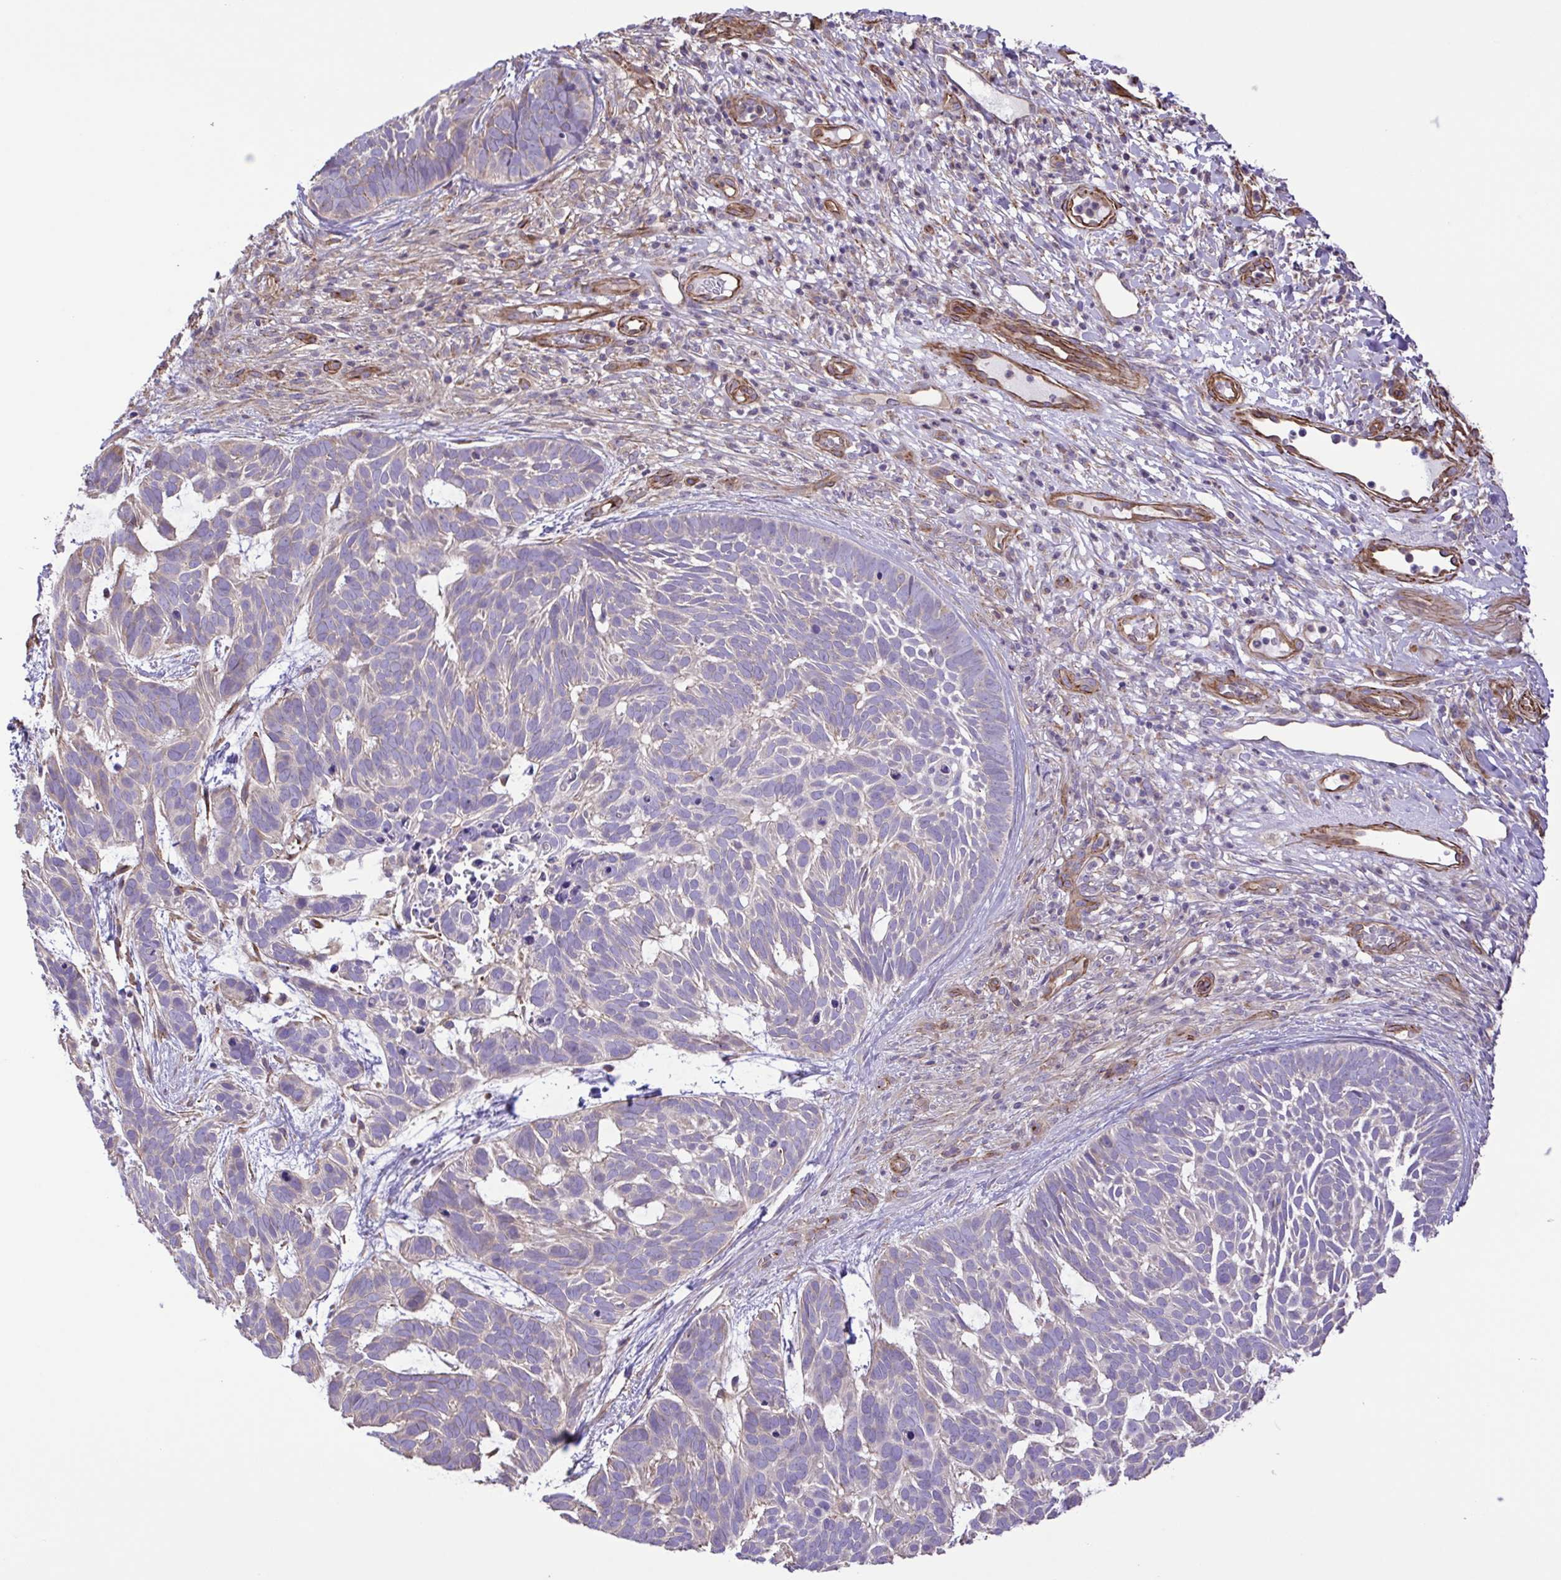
{"staining": {"intensity": "negative", "quantity": "none", "location": "none"}, "tissue": "skin cancer", "cell_type": "Tumor cells", "image_type": "cancer", "snomed": [{"axis": "morphology", "description": "Basal cell carcinoma"}, {"axis": "topography", "description": "Skin"}], "caption": "High magnification brightfield microscopy of basal cell carcinoma (skin) stained with DAB (3,3'-diaminobenzidine) (brown) and counterstained with hematoxylin (blue): tumor cells show no significant staining. (DAB immunohistochemistry visualized using brightfield microscopy, high magnification).", "gene": "FLT1", "patient": {"sex": "male", "age": 78}}